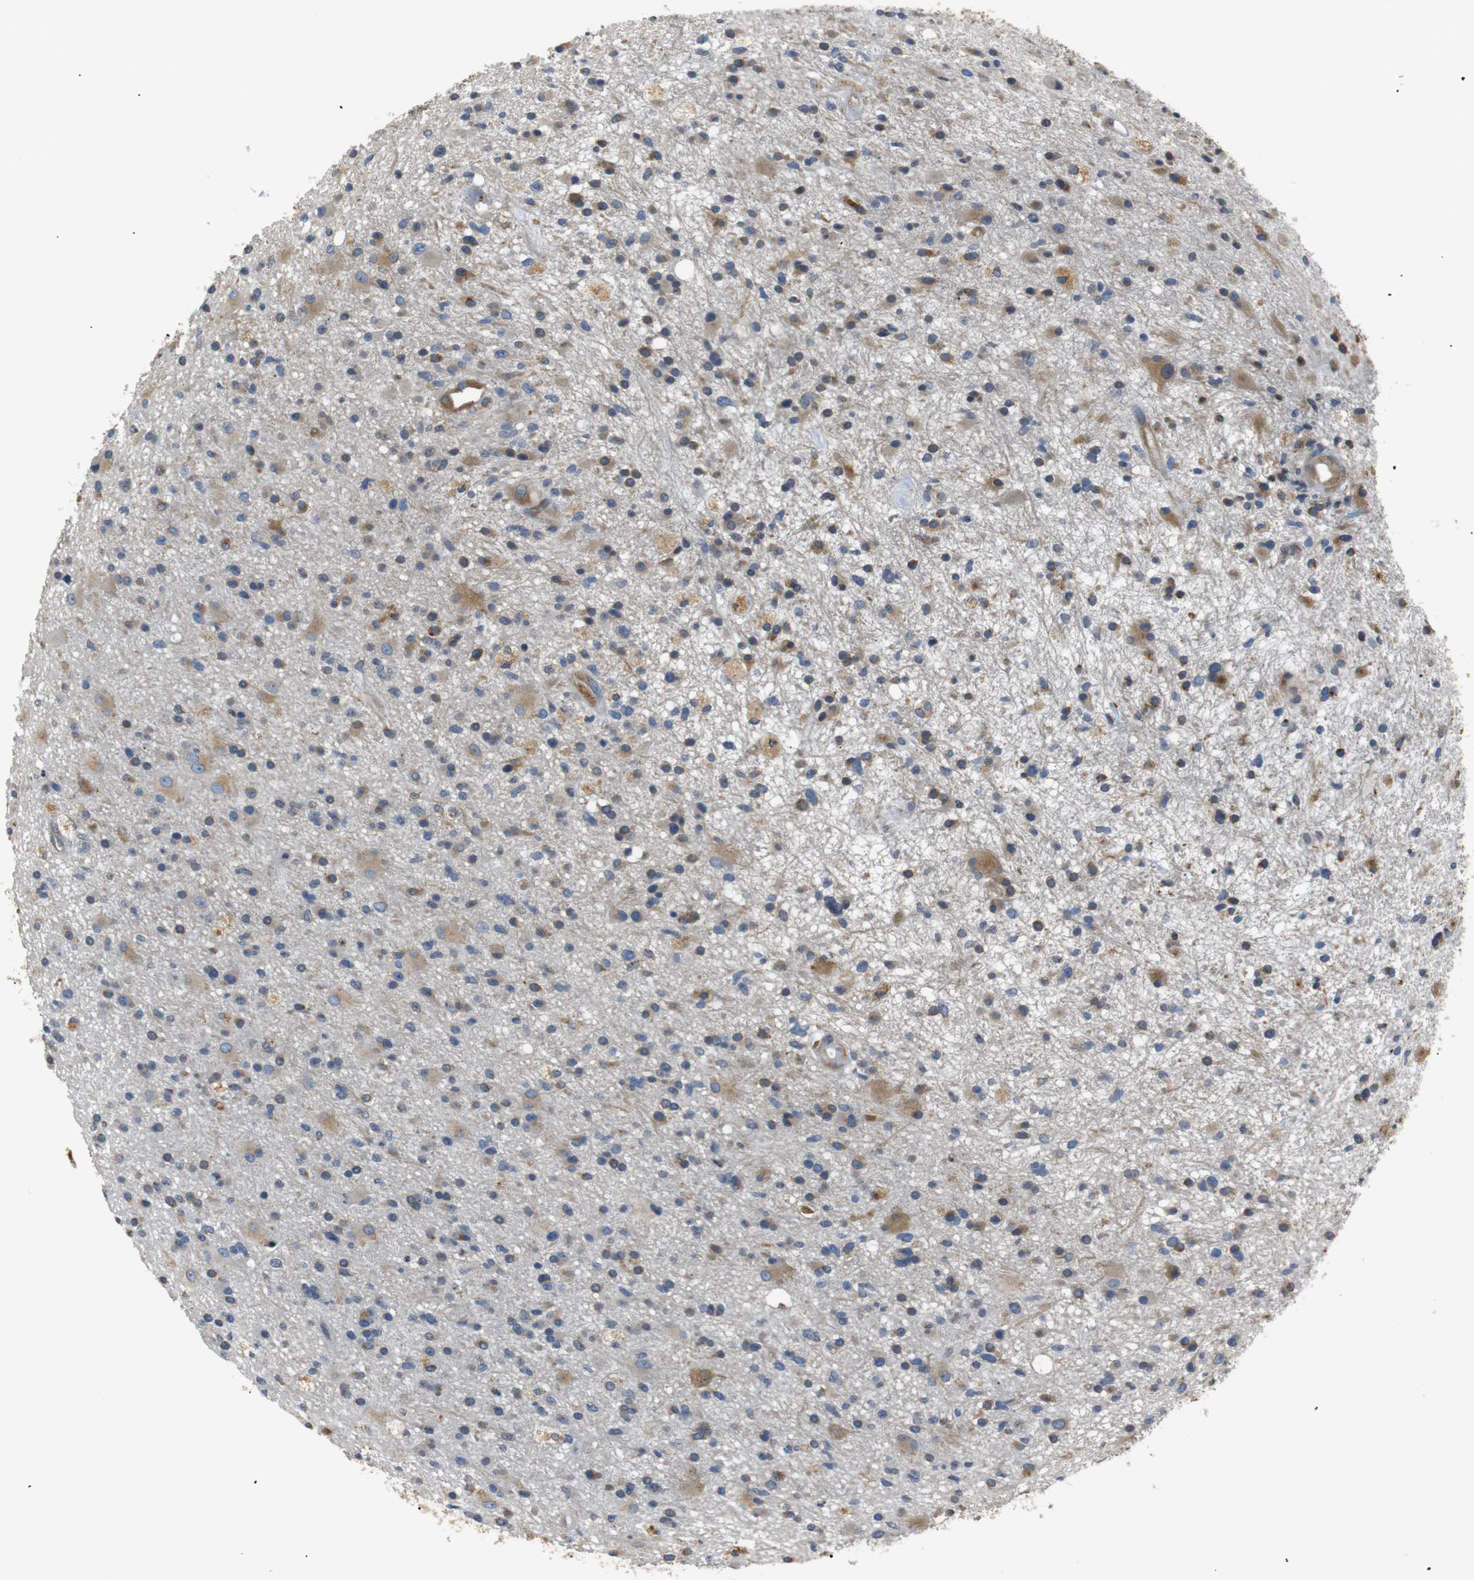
{"staining": {"intensity": "weak", "quantity": "25%-75%", "location": "cytoplasmic/membranous"}, "tissue": "glioma", "cell_type": "Tumor cells", "image_type": "cancer", "snomed": [{"axis": "morphology", "description": "Glioma, malignant, High grade"}, {"axis": "topography", "description": "Brain"}], "caption": "IHC of human malignant high-grade glioma demonstrates low levels of weak cytoplasmic/membranous positivity in about 25%-75% of tumor cells.", "gene": "TMED2", "patient": {"sex": "male", "age": 33}}